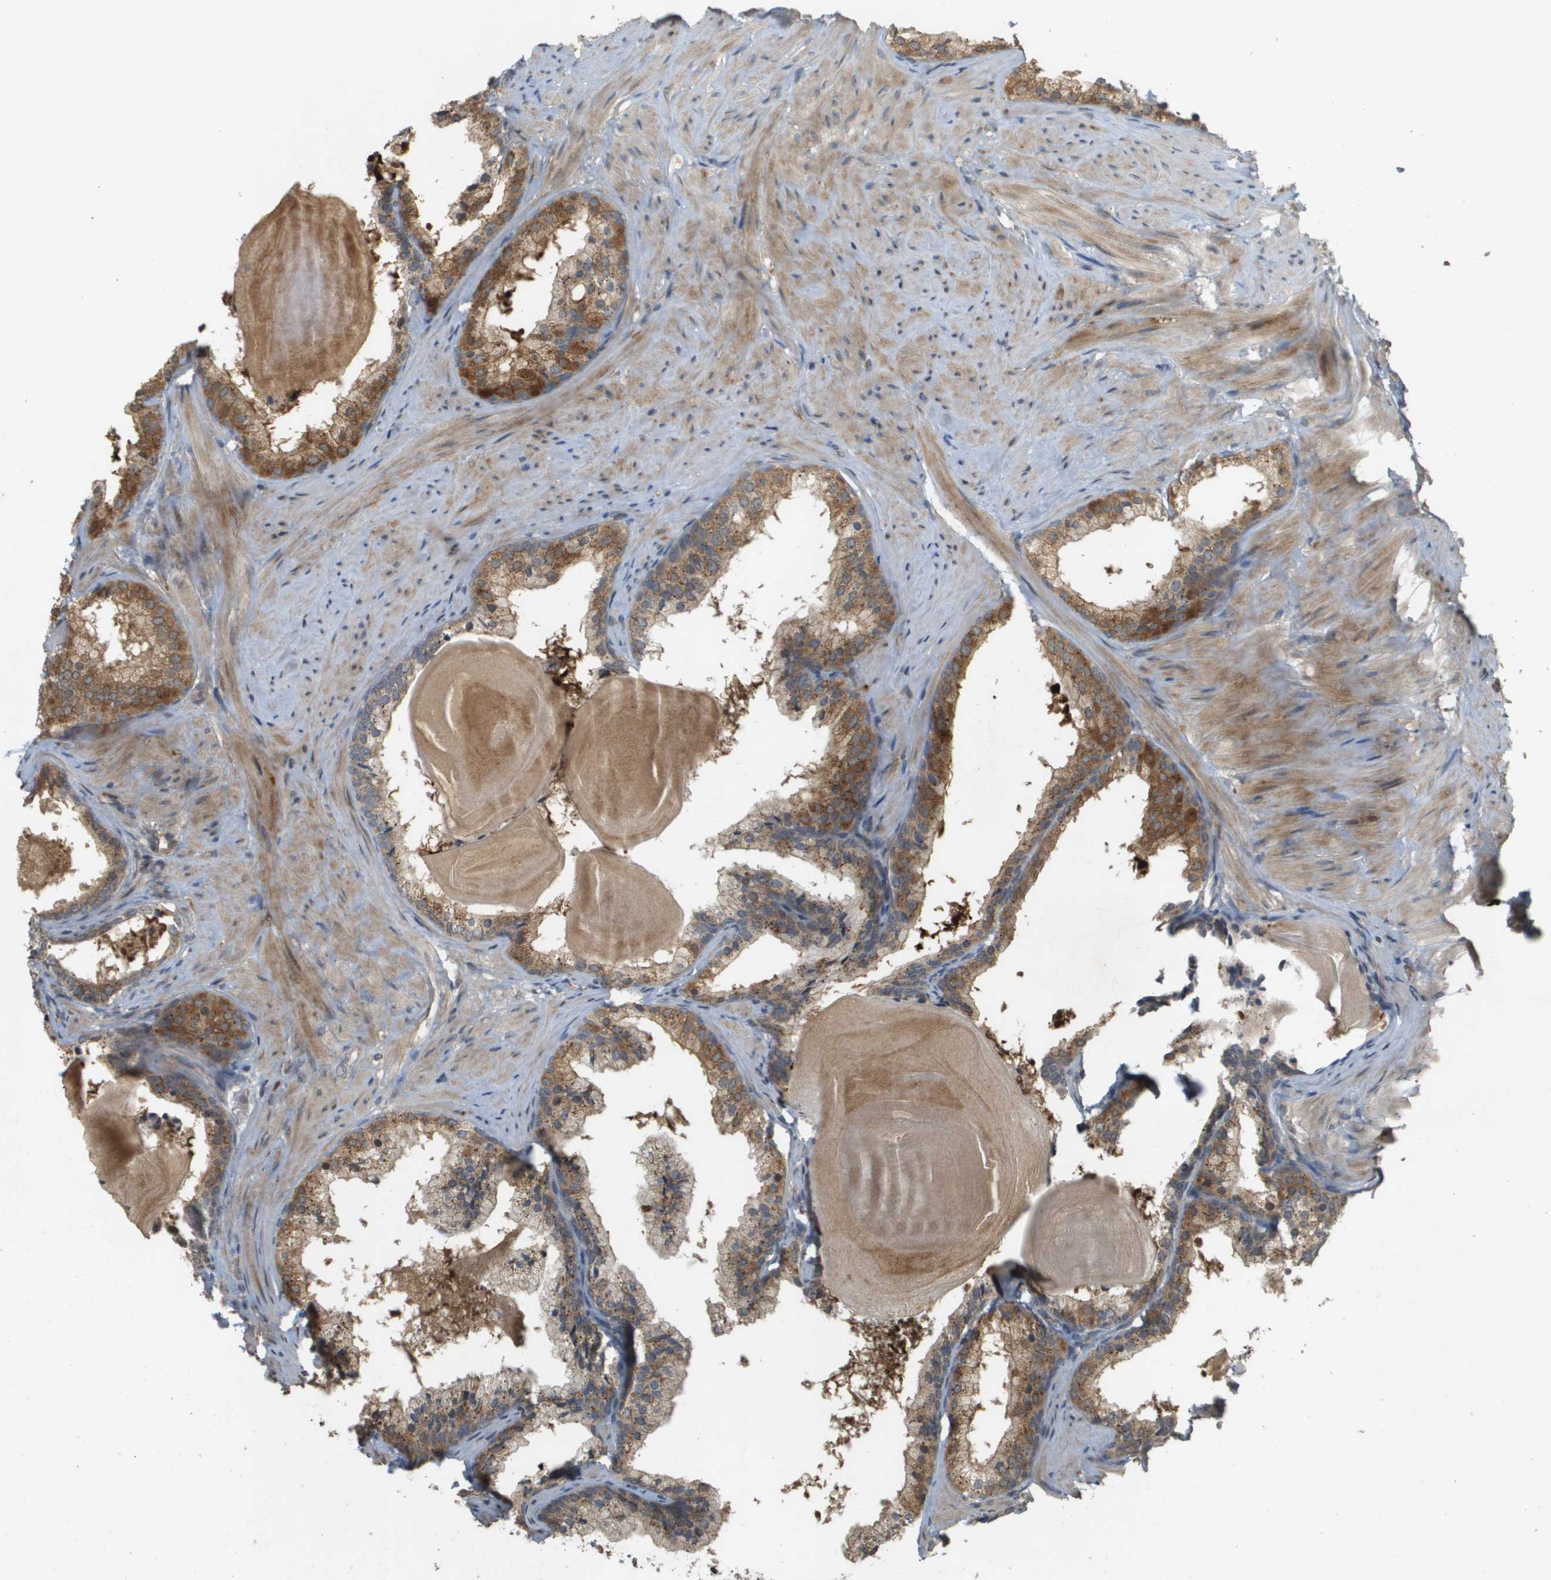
{"staining": {"intensity": "moderate", "quantity": ">75%", "location": "cytoplasmic/membranous"}, "tissue": "prostate cancer", "cell_type": "Tumor cells", "image_type": "cancer", "snomed": [{"axis": "morphology", "description": "Adenocarcinoma, Low grade"}, {"axis": "topography", "description": "Prostate"}], "caption": "Protein staining reveals moderate cytoplasmic/membranous staining in approximately >75% of tumor cells in prostate adenocarcinoma (low-grade). Using DAB (brown) and hematoxylin (blue) stains, captured at high magnification using brightfield microscopy.", "gene": "RAB21", "patient": {"sex": "male", "age": 69}}